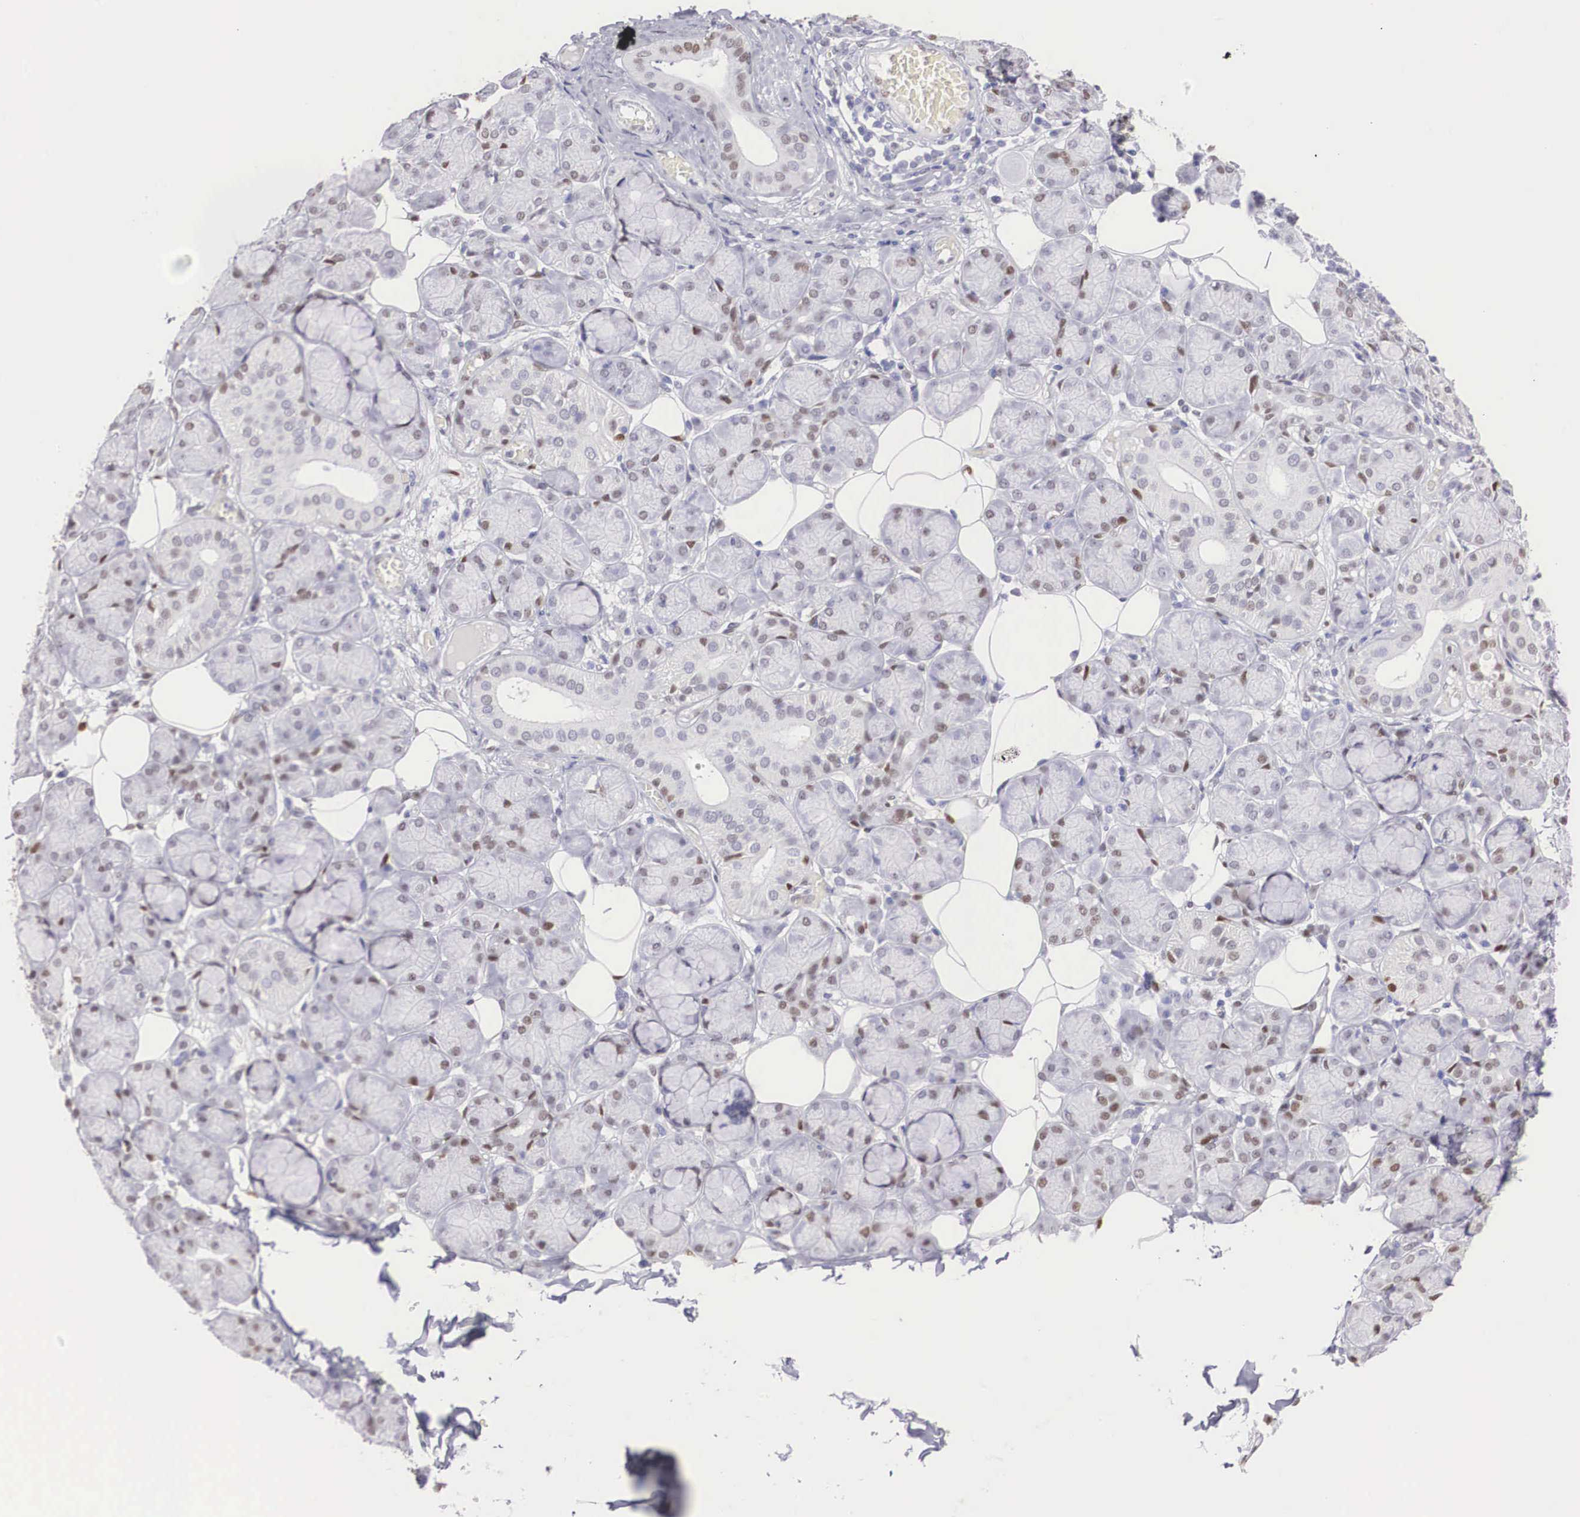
{"staining": {"intensity": "weak", "quantity": "<25%", "location": "nuclear"}, "tissue": "salivary gland", "cell_type": "Glandular cells", "image_type": "normal", "snomed": [{"axis": "morphology", "description": "Normal tissue, NOS"}, {"axis": "topography", "description": "Salivary gland"}], "caption": "Immunohistochemistry (IHC) of unremarkable salivary gland displays no positivity in glandular cells. (DAB (3,3'-diaminobenzidine) immunohistochemistry with hematoxylin counter stain).", "gene": "HMGN5", "patient": {"sex": "male", "age": 54}}